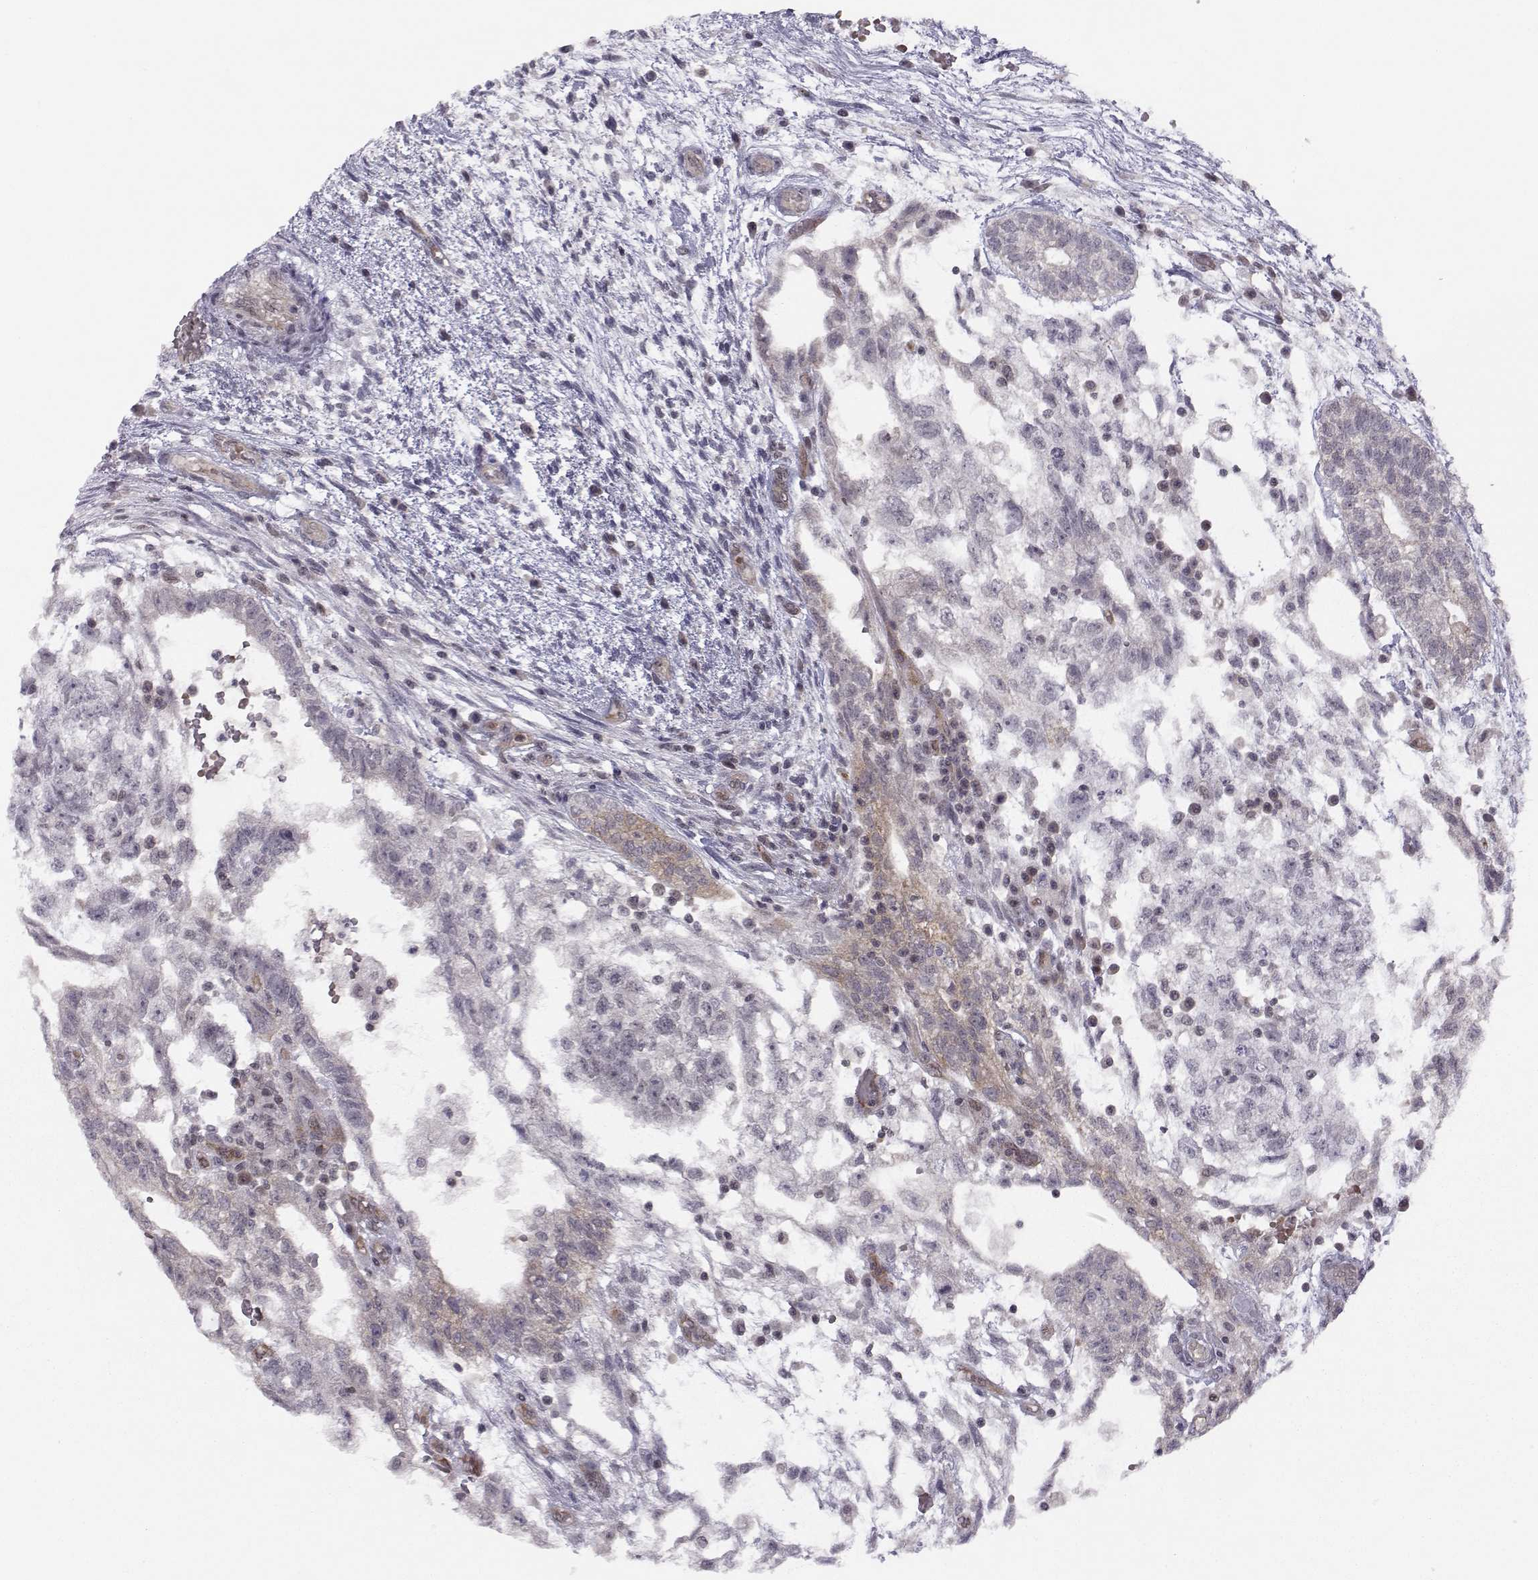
{"staining": {"intensity": "negative", "quantity": "none", "location": "none"}, "tissue": "testis cancer", "cell_type": "Tumor cells", "image_type": "cancer", "snomed": [{"axis": "morphology", "description": "Normal tissue, NOS"}, {"axis": "morphology", "description": "Carcinoma, Embryonal, NOS"}, {"axis": "topography", "description": "Testis"}, {"axis": "topography", "description": "Epididymis"}], "caption": "Immunohistochemistry (IHC) photomicrograph of neoplastic tissue: testis cancer stained with DAB (3,3'-diaminobenzidine) displays no significant protein expression in tumor cells.", "gene": "KIF13B", "patient": {"sex": "male", "age": 32}}